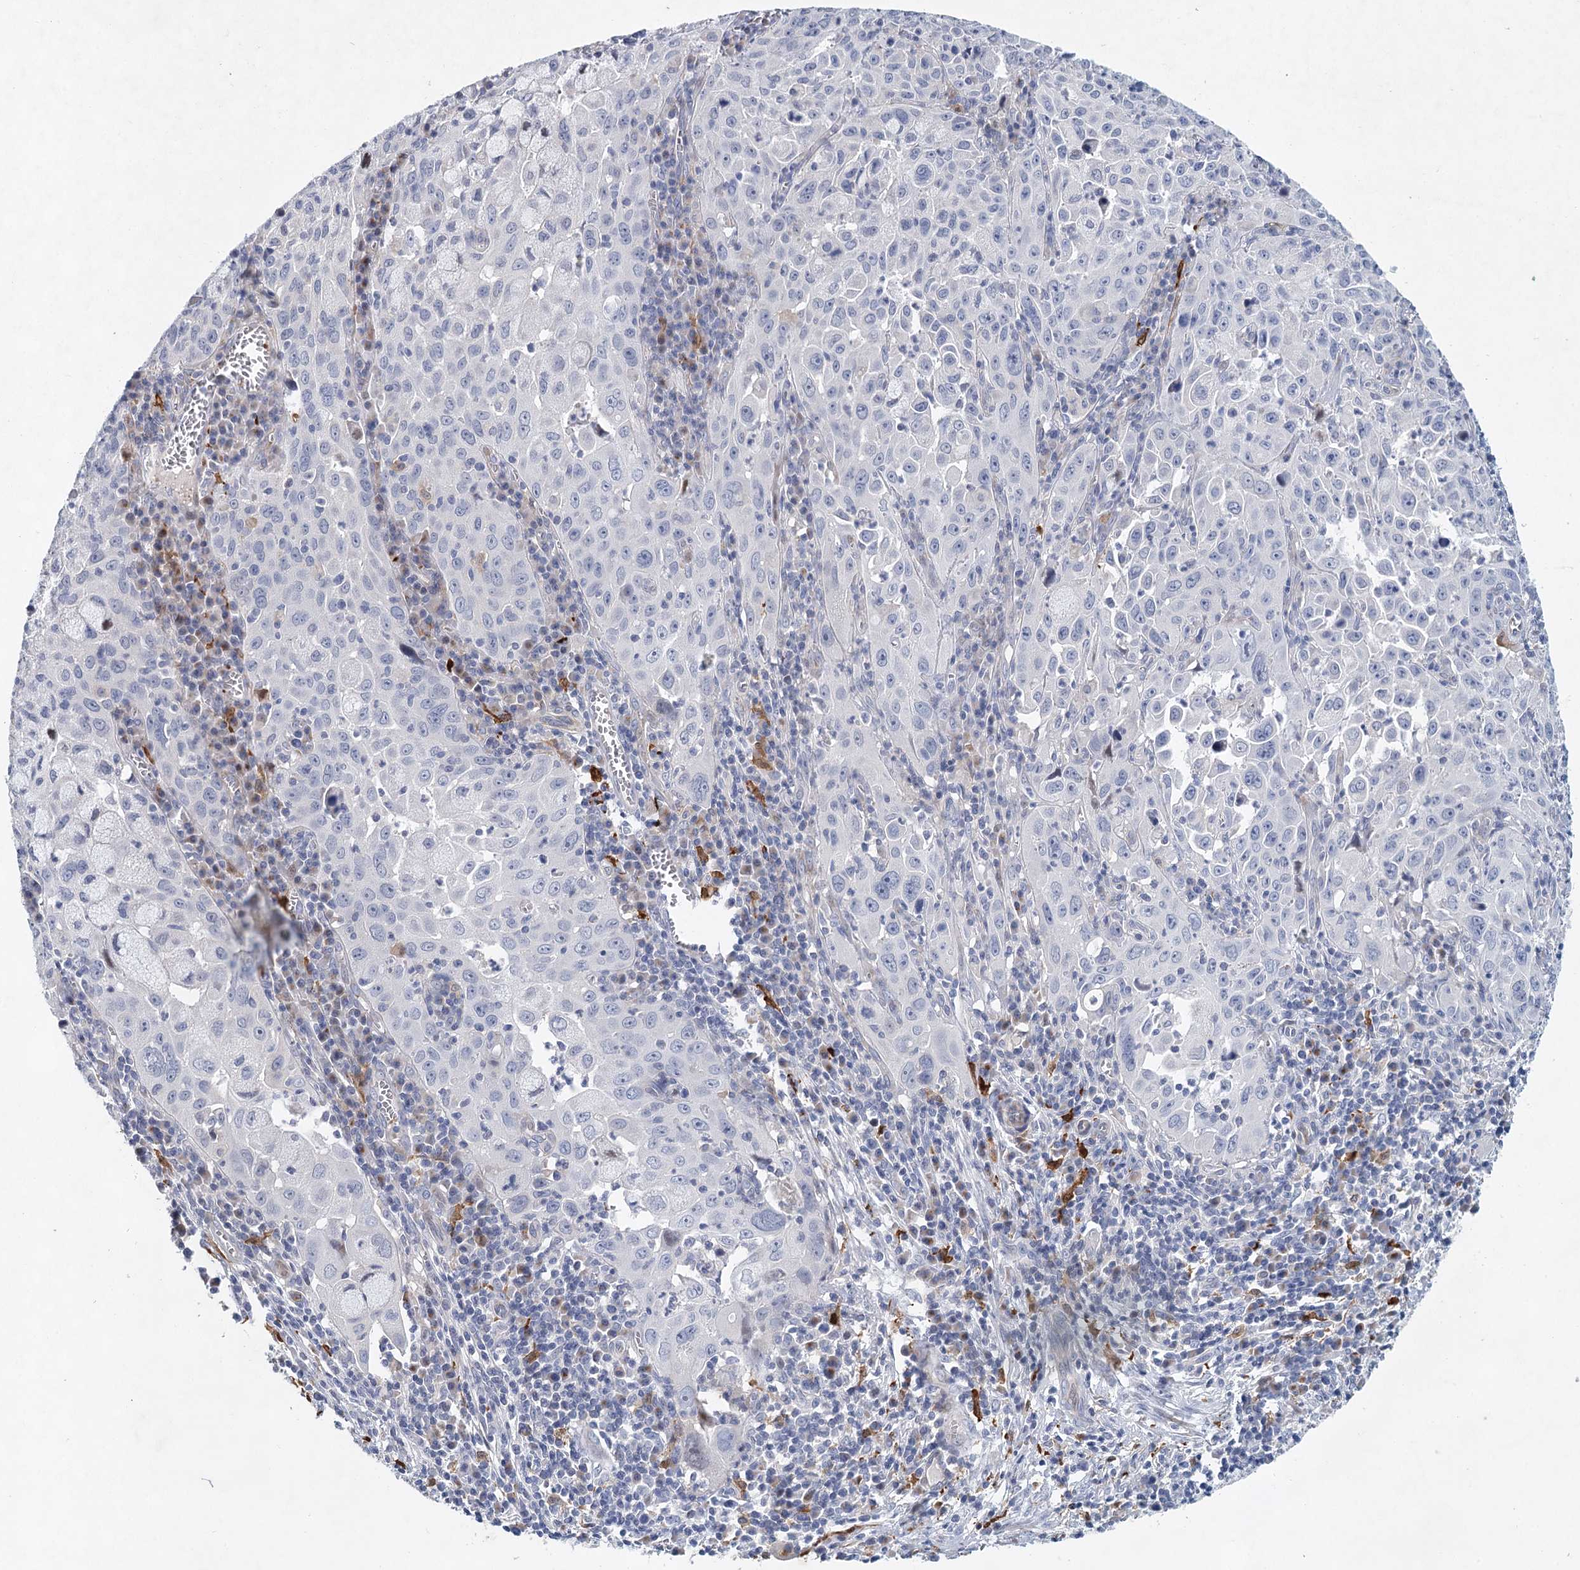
{"staining": {"intensity": "negative", "quantity": "none", "location": "none"}, "tissue": "cervical cancer", "cell_type": "Tumor cells", "image_type": "cancer", "snomed": [{"axis": "morphology", "description": "Squamous cell carcinoma, NOS"}, {"axis": "topography", "description": "Cervix"}], "caption": "A micrograph of cervical squamous cell carcinoma stained for a protein shows no brown staining in tumor cells.", "gene": "SLC19A3", "patient": {"sex": "female", "age": 42}}